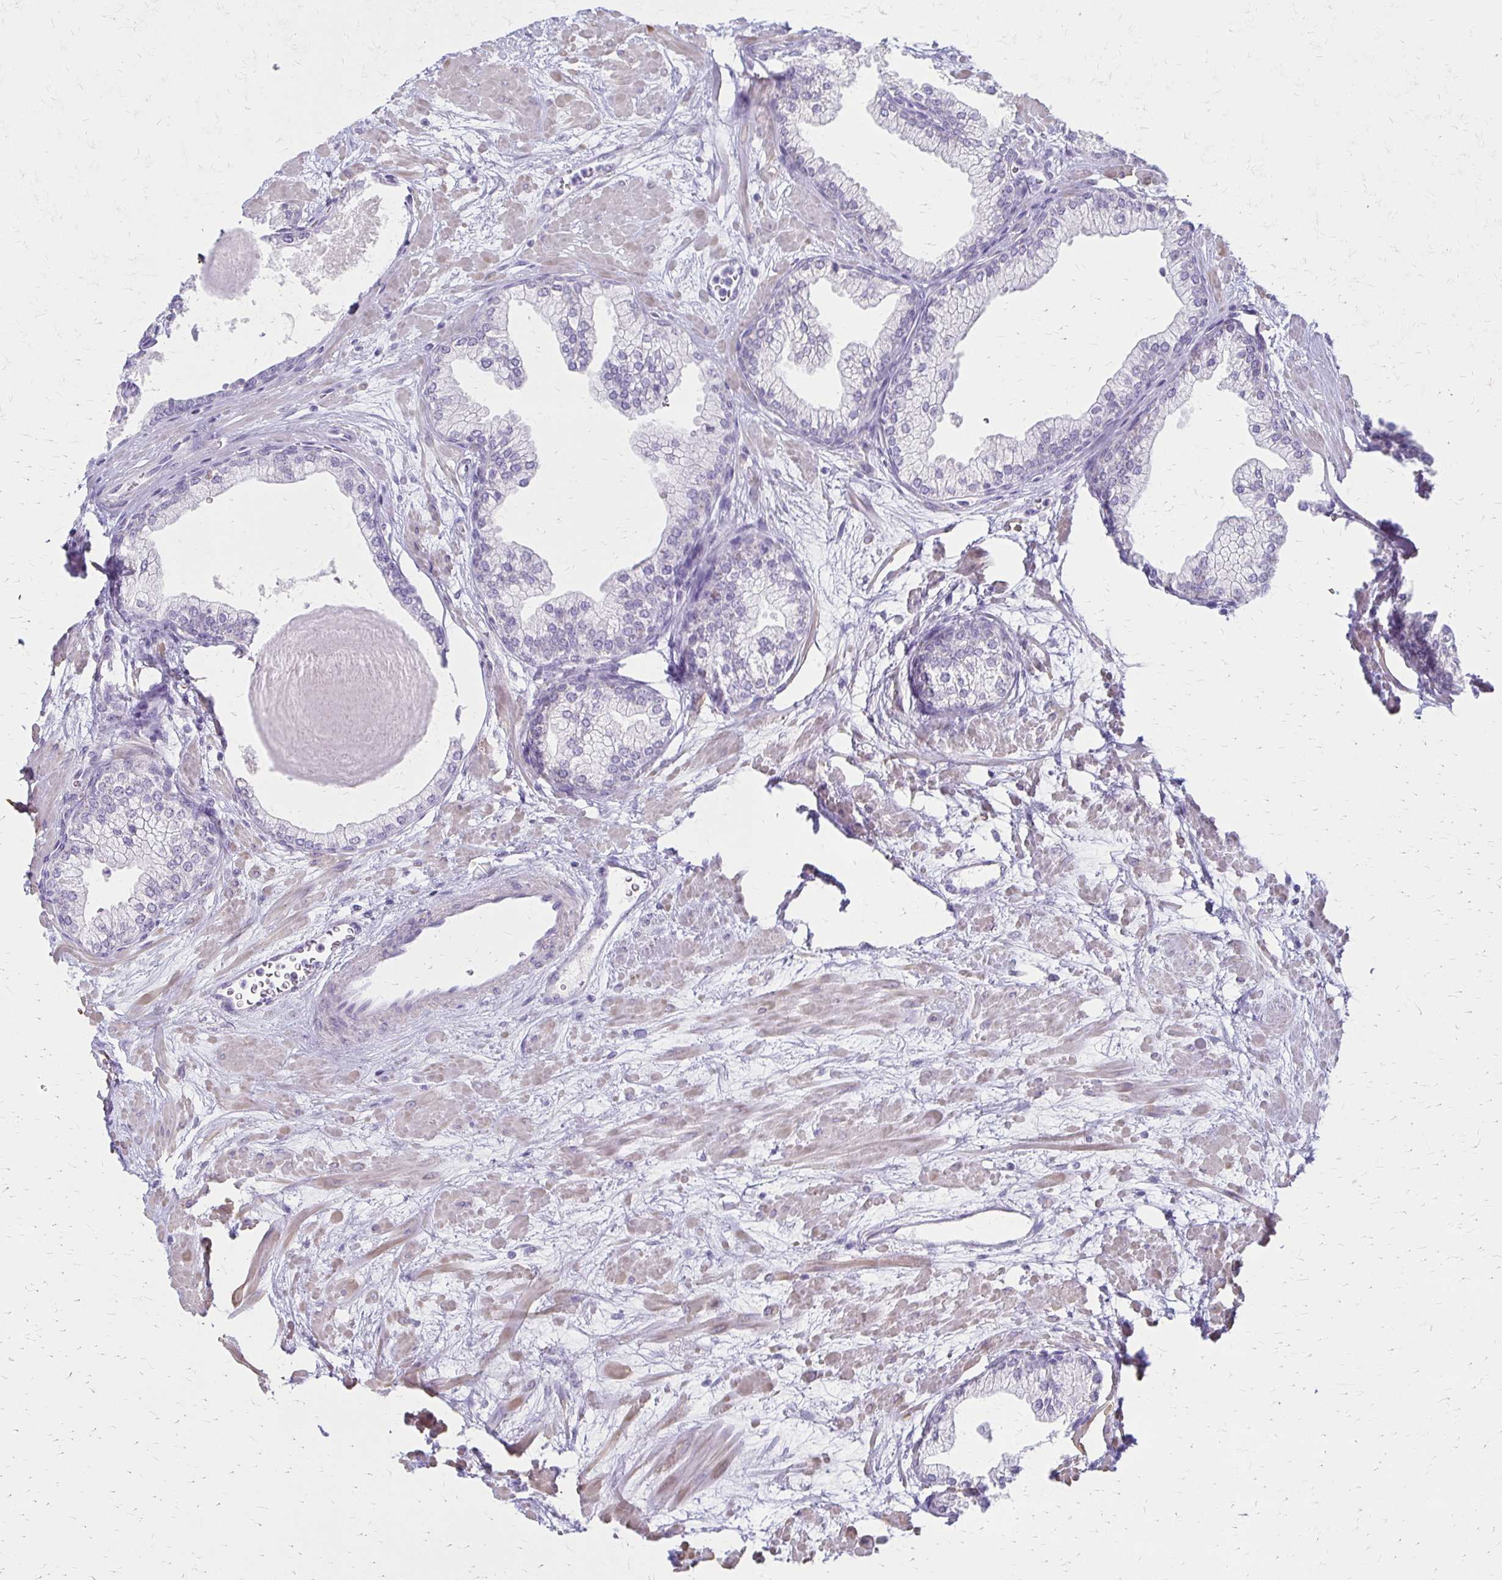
{"staining": {"intensity": "negative", "quantity": "none", "location": "none"}, "tissue": "prostate", "cell_type": "Glandular cells", "image_type": "normal", "snomed": [{"axis": "morphology", "description": "Normal tissue, NOS"}, {"axis": "topography", "description": "Prostate"}, {"axis": "topography", "description": "Peripheral nerve tissue"}], "caption": "High power microscopy micrograph of an immunohistochemistry histopathology image of unremarkable prostate, revealing no significant staining in glandular cells.", "gene": "IVL", "patient": {"sex": "male", "age": 61}}